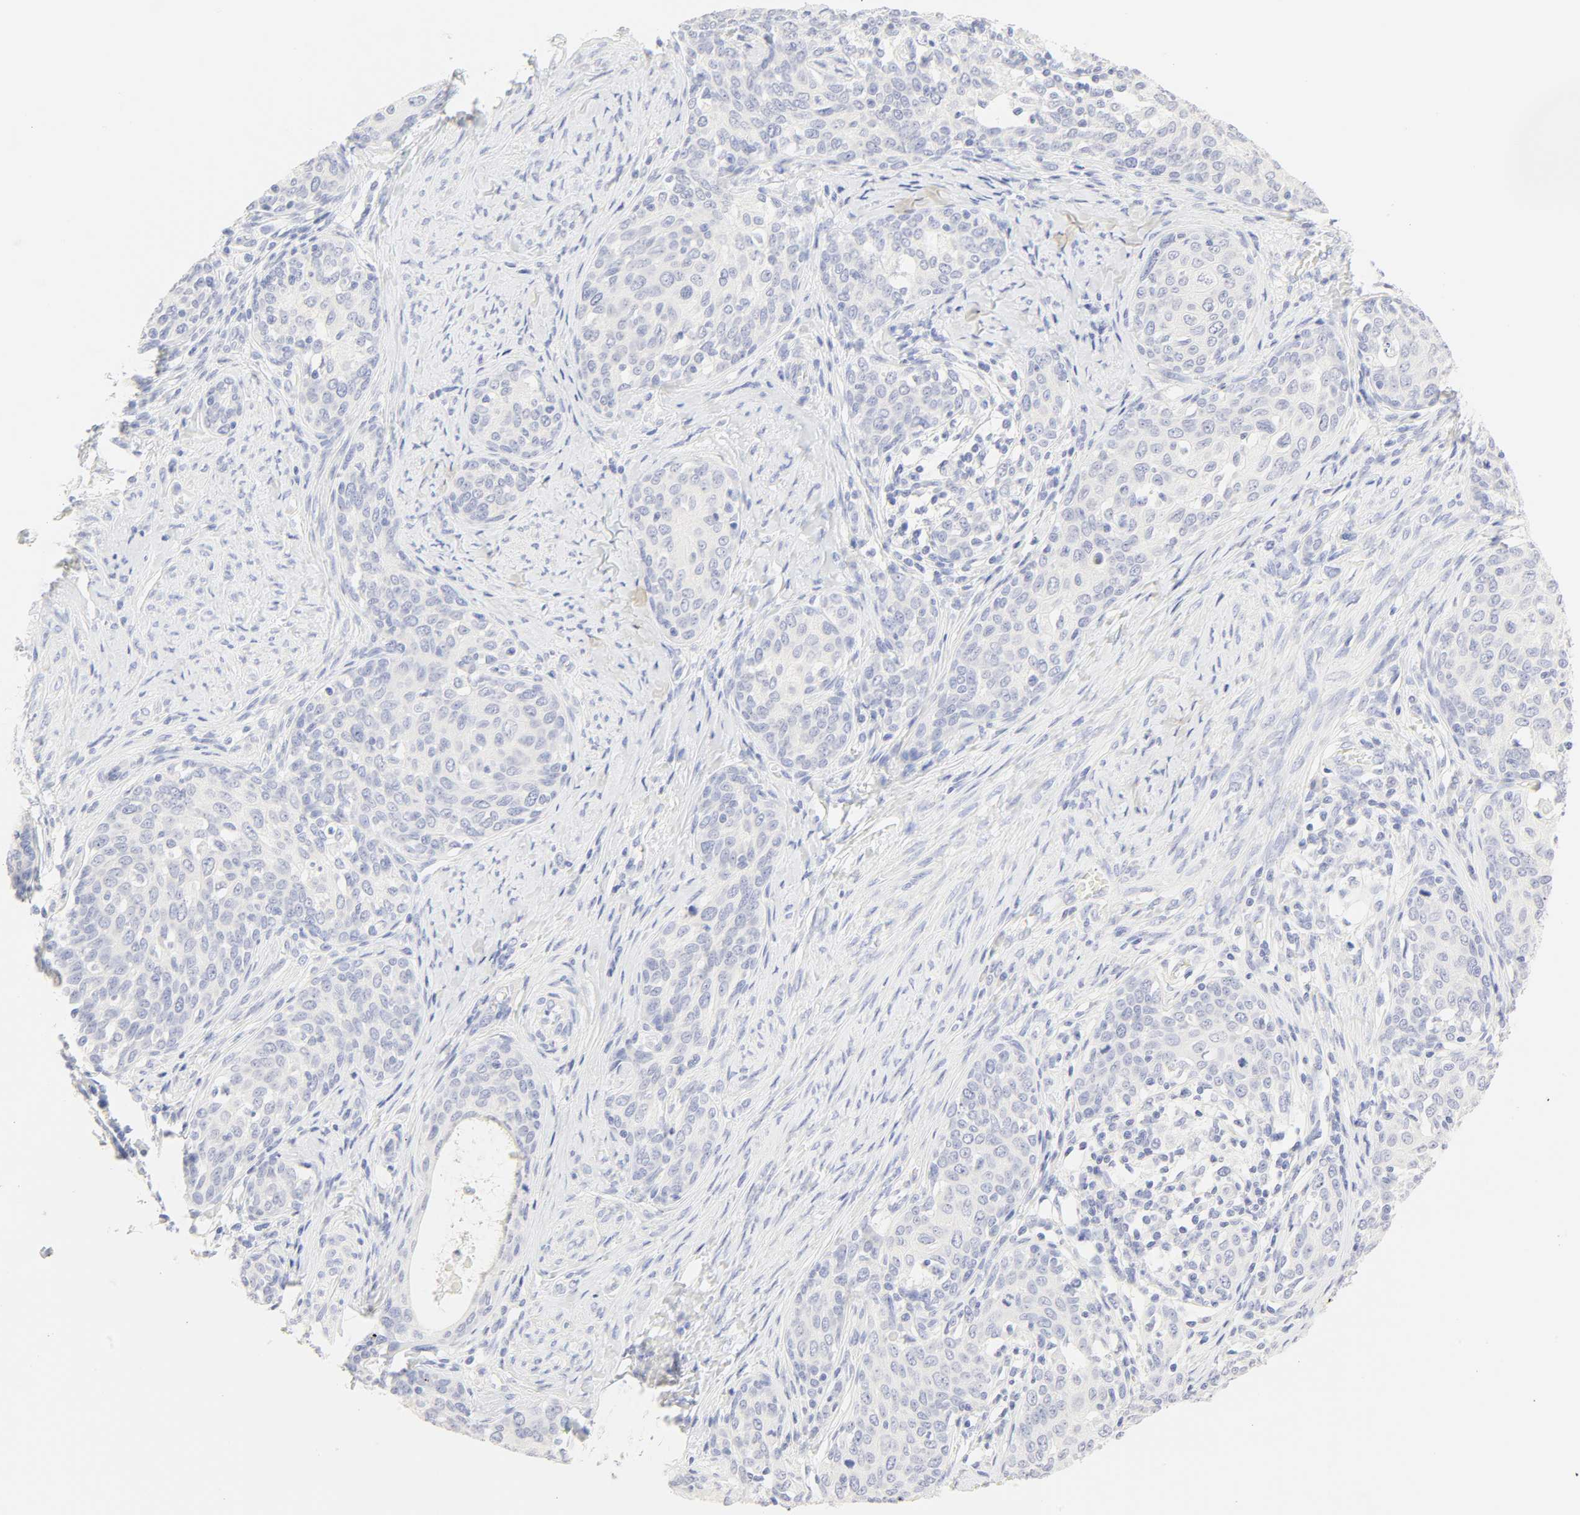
{"staining": {"intensity": "negative", "quantity": "none", "location": "none"}, "tissue": "cervical cancer", "cell_type": "Tumor cells", "image_type": "cancer", "snomed": [{"axis": "morphology", "description": "Squamous cell carcinoma, NOS"}, {"axis": "morphology", "description": "Adenocarcinoma, NOS"}, {"axis": "topography", "description": "Cervix"}], "caption": "Photomicrograph shows no significant protein positivity in tumor cells of cervical cancer (adenocarcinoma).", "gene": "SLCO1B3", "patient": {"sex": "female", "age": 52}}